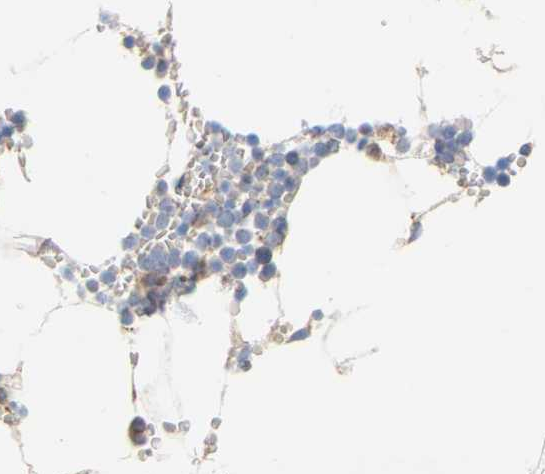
{"staining": {"intensity": "weak", "quantity": "<25%", "location": "cytoplasmic/membranous"}, "tissue": "bone marrow", "cell_type": "Hematopoietic cells", "image_type": "normal", "snomed": [{"axis": "morphology", "description": "Normal tissue, NOS"}, {"axis": "topography", "description": "Bone marrow"}], "caption": "Bone marrow was stained to show a protein in brown. There is no significant staining in hematopoietic cells. The staining was performed using DAB (3,3'-diaminobenzidine) to visualize the protein expression in brown, while the nuclei were stained in blue with hematoxylin (Magnification: 20x).", "gene": "MINDY4", "patient": {"sex": "male", "age": 70}}